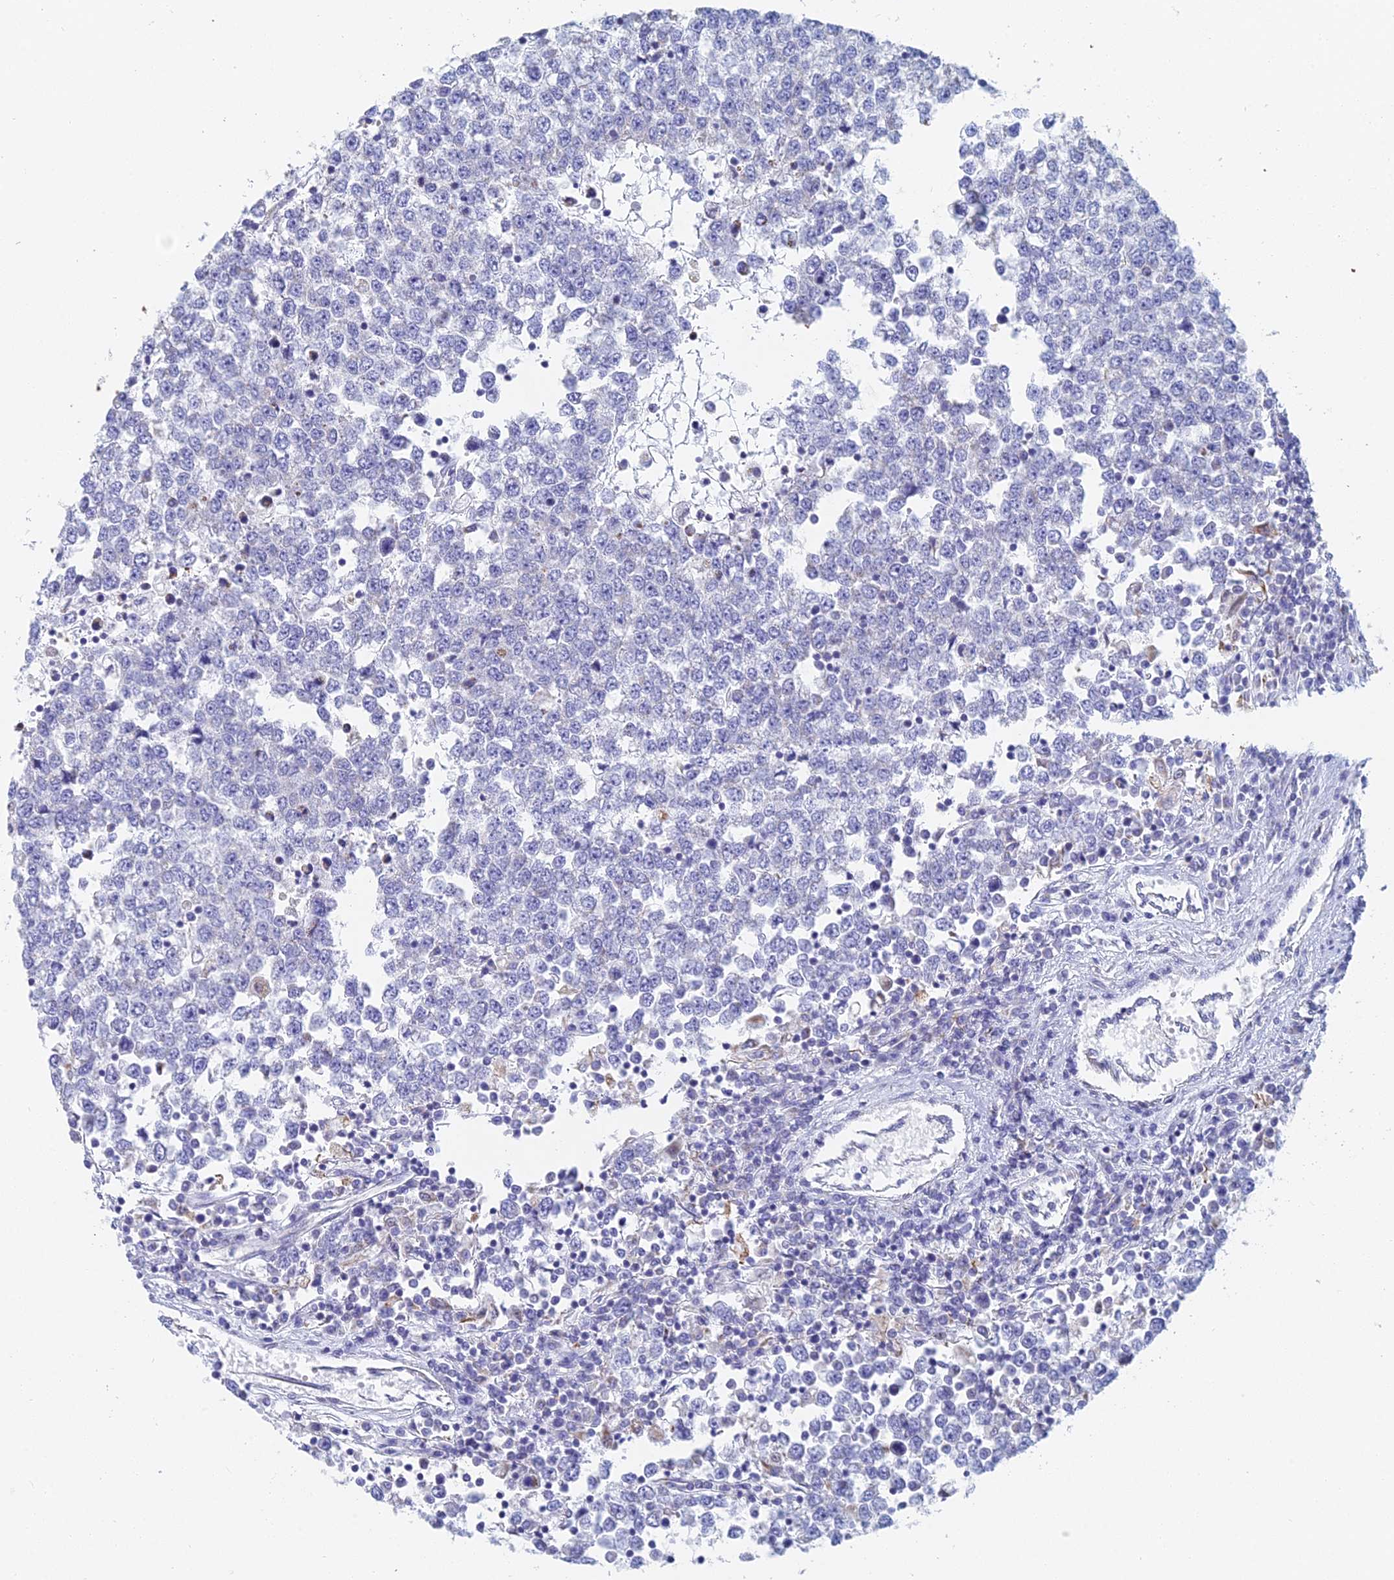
{"staining": {"intensity": "negative", "quantity": "none", "location": "none"}, "tissue": "testis cancer", "cell_type": "Tumor cells", "image_type": "cancer", "snomed": [{"axis": "morphology", "description": "Seminoma, NOS"}, {"axis": "topography", "description": "Testis"}], "caption": "This is an immunohistochemistry (IHC) image of testis cancer. There is no positivity in tumor cells.", "gene": "ACSM1", "patient": {"sex": "male", "age": 65}}